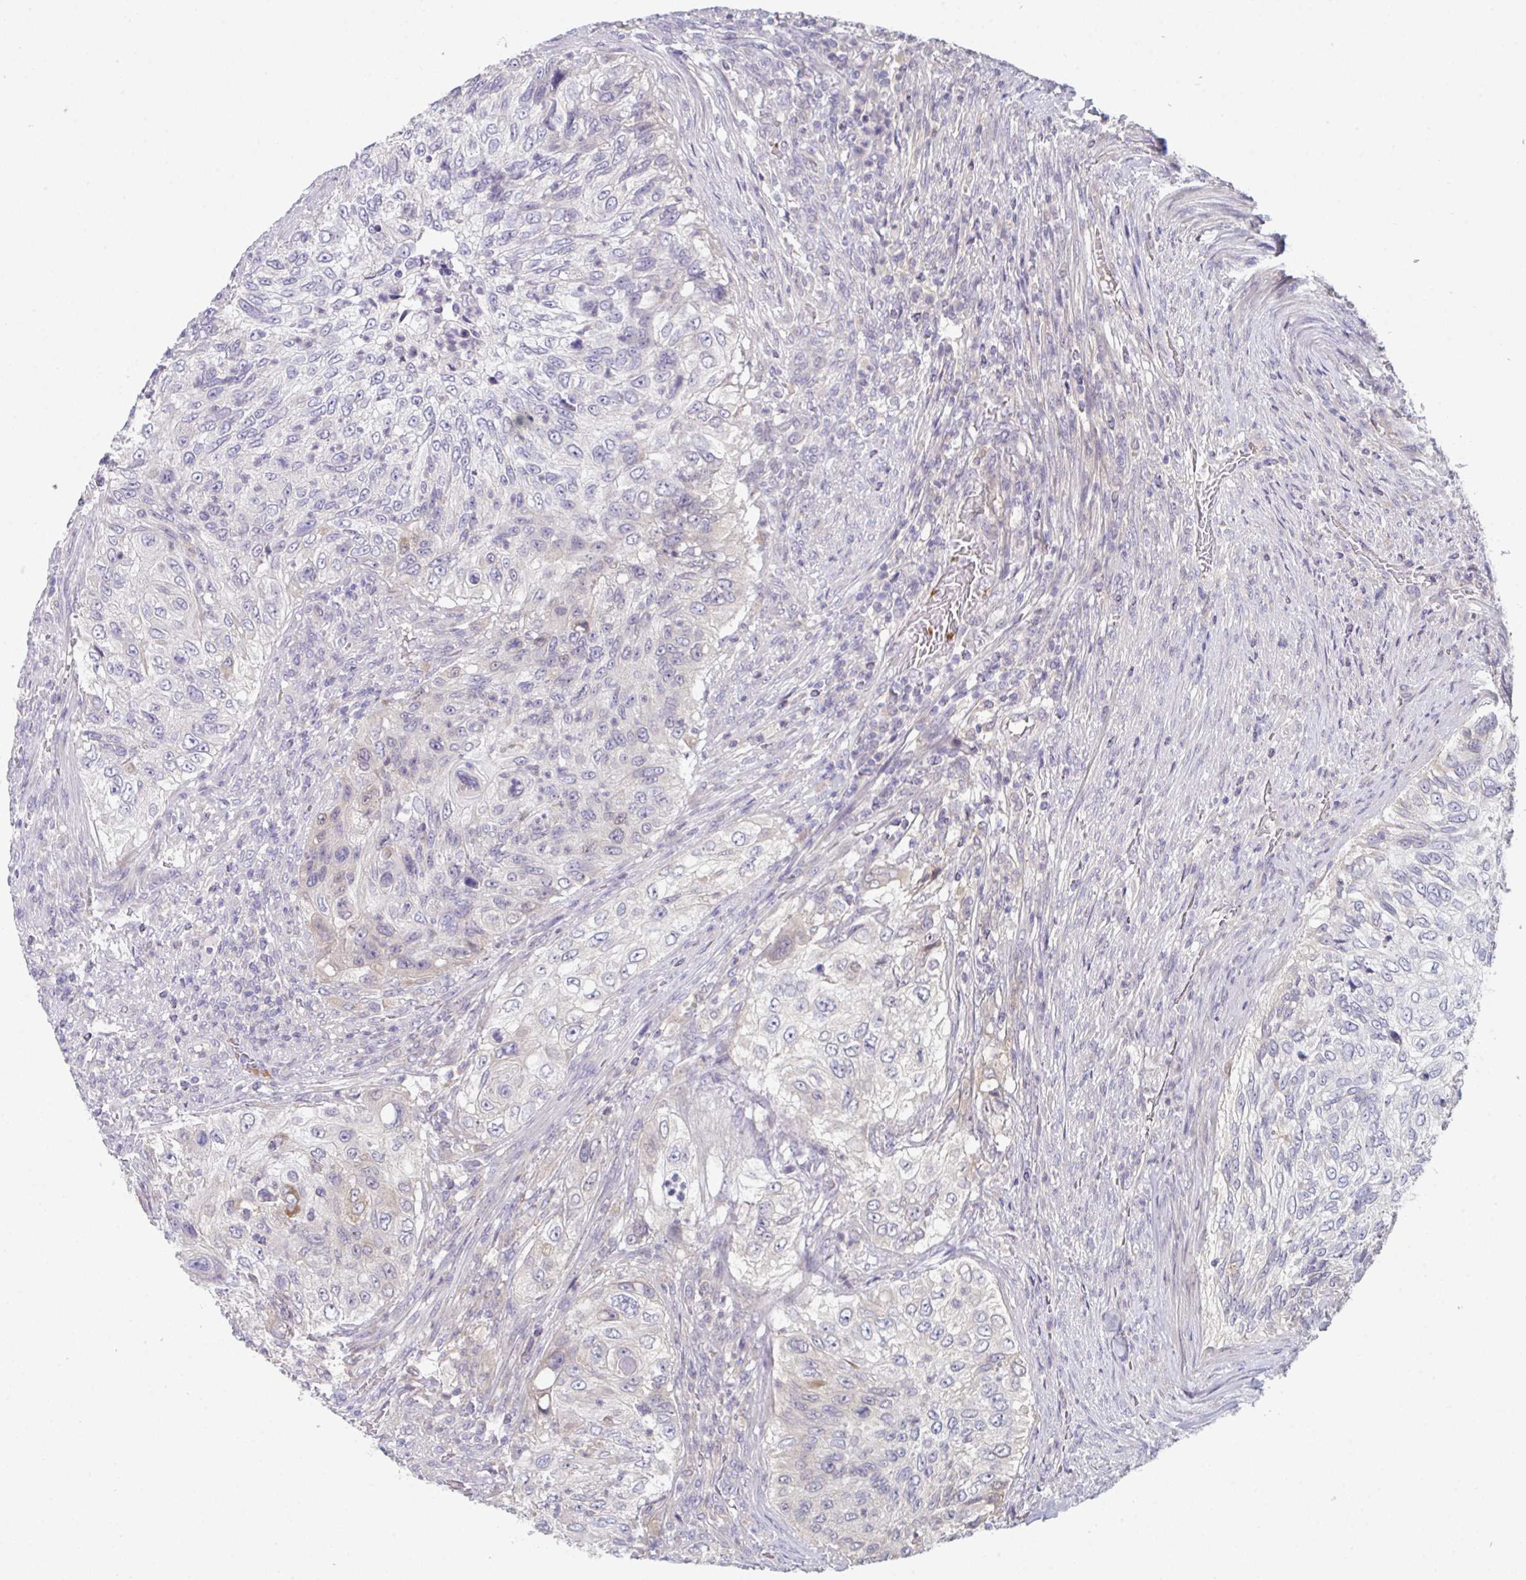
{"staining": {"intensity": "moderate", "quantity": "<25%", "location": "nuclear"}, "tissue": "urothelial cancer", "cell_type": "Tumor cells", "image_type": "cancer", "snomed": [{"axis": "morphology", "description": "Urothelial carcinoma, High grade"}, {"axis": "topography", "description": "Urinary bladder"}], "caption": "Human urothelial cancer stained for a protein (brown) displays moderate nuclear positive expression in about <25% of tumor cells.", "gene": "PTPRD", "patient": {"sex": "female", "age": 60}}